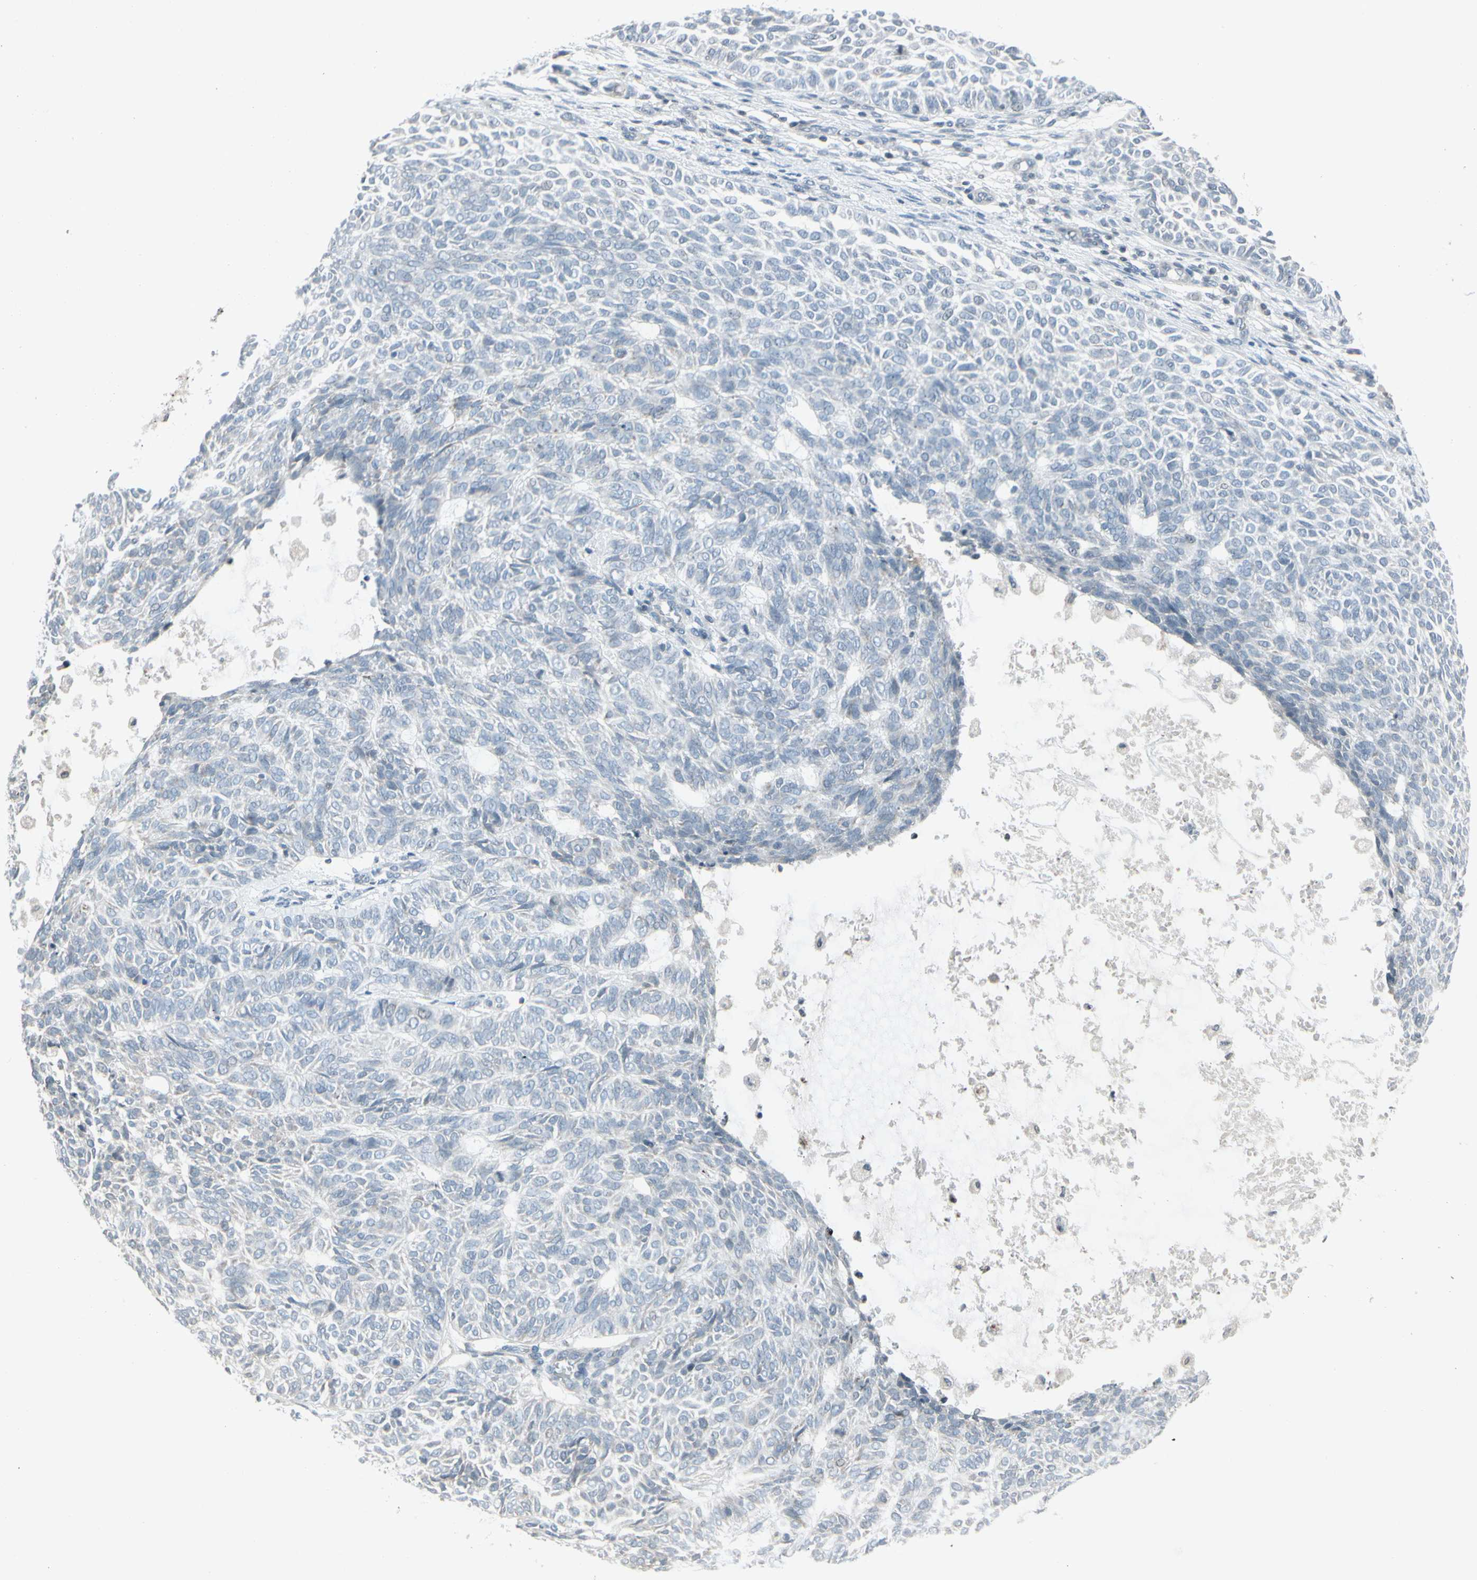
{"staining": {"intensity": "negative", "quantity": "none", "location": "none"}, "tissue": "skin cancer", "cell_type": "Tumor cells", "image_type": "cancer", "snomed": [{"axis": "morphology", "description": "Basal cell carcinoma"}, {"axis": "topography", "description": "Skin"}], "caption": "This image is of skin cancer stained with IHC to label a protein in brown with the nuclei are counter-stained blue. There is no expression in tumor cells.", "gene": "ARG2", "patient": {"sex": "male", "age": 87}}